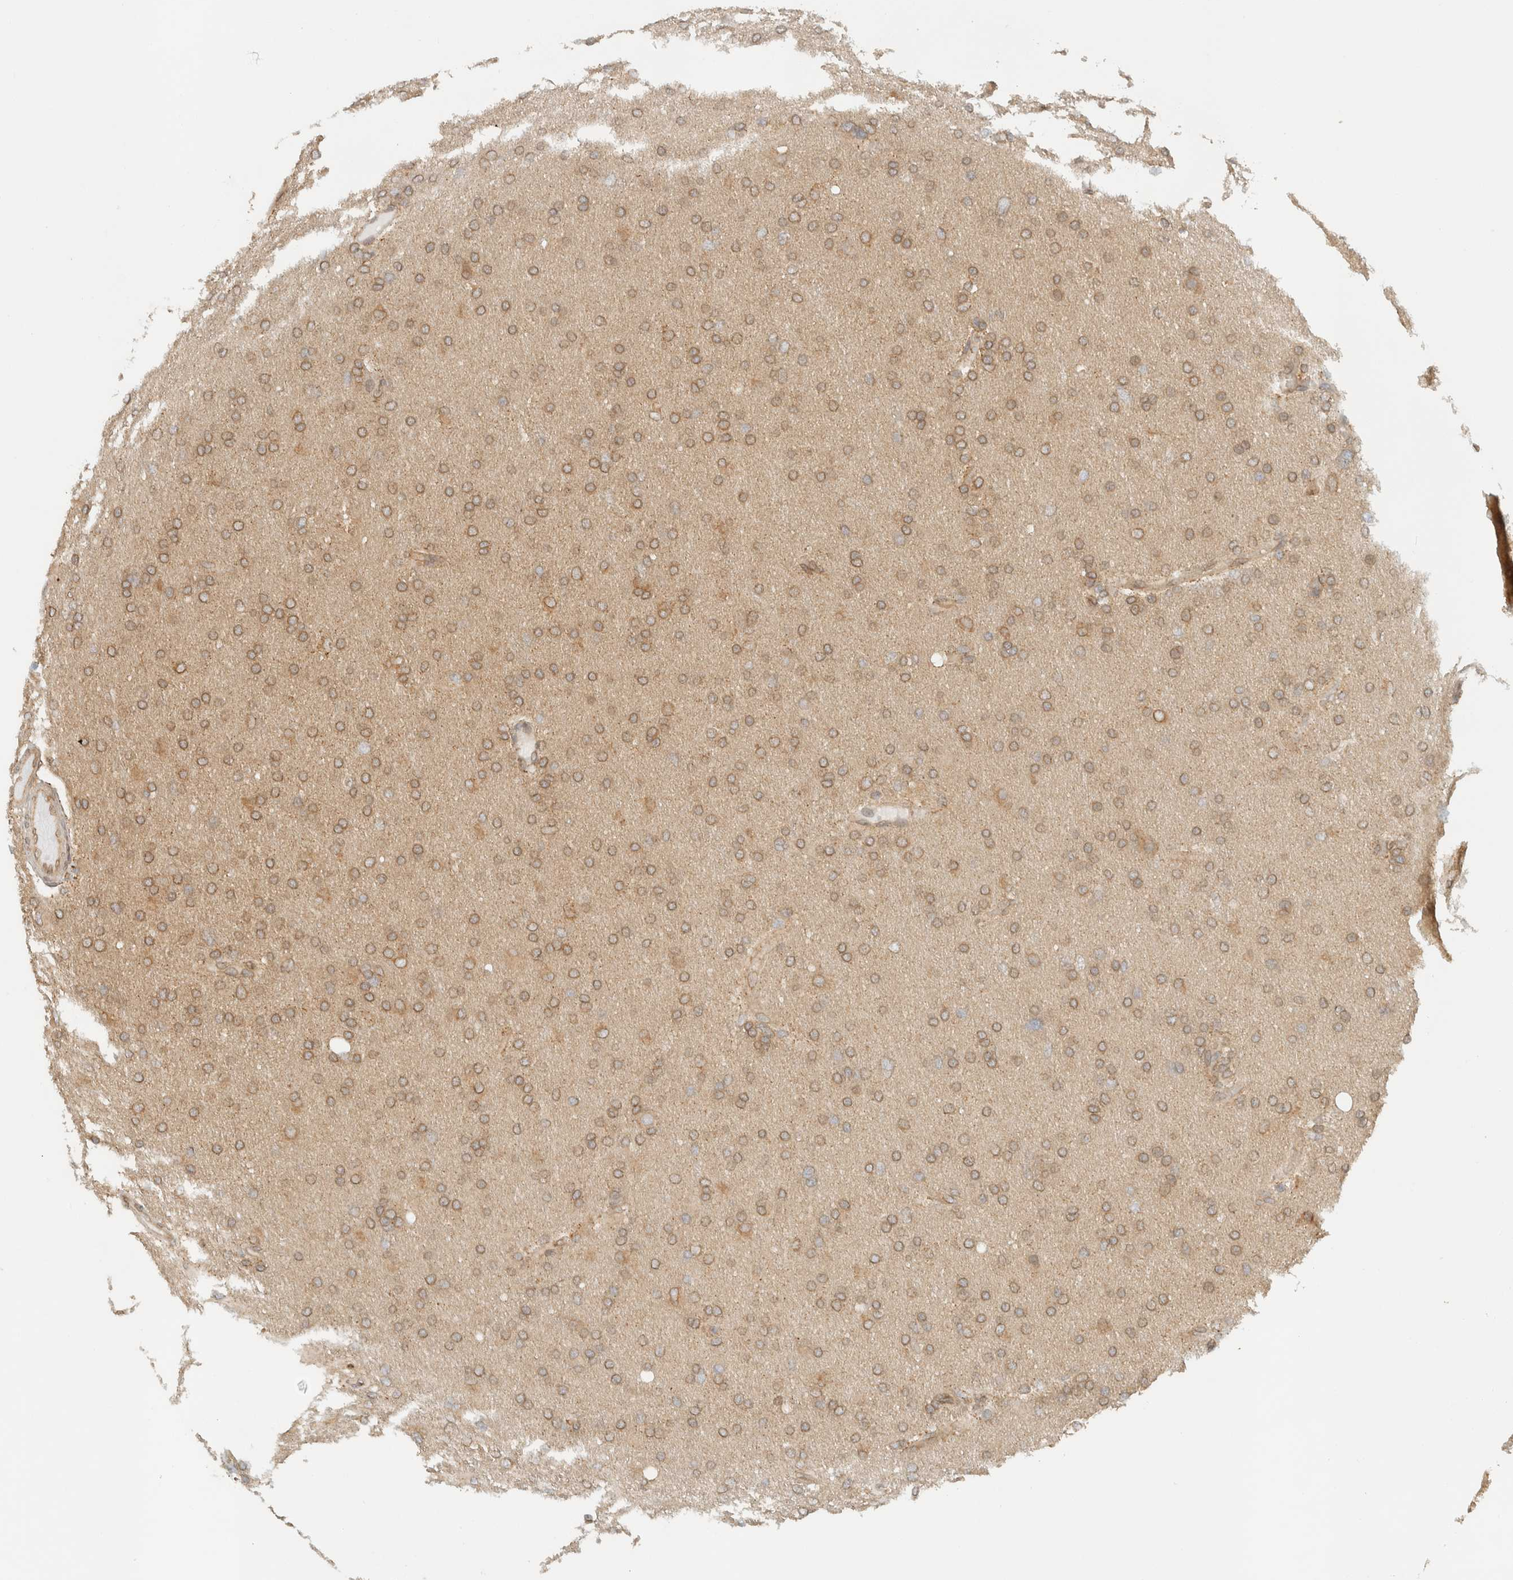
{"staining": {"intensity": "moderate", "quantity": ">75%", "location": "cytoplasmic/membranous"}, "tissue": "glioma", "cell_type": "Tumor cells", "image_type": "cancer", "snomed": [{"axis": "morphology", "description": "Glioma, malignant, High grade"}, {"axis": "topography", "description": "Cerebral cortex"}], "caption": "Malignant high-grade glioma stained with a brown dye reveals moderate cytoplasmic/membranous positive positivity in approximately >75% of tumor cells.", "gene": "ARFGEF2", "patient": {"sex": "female", "age": 36}}